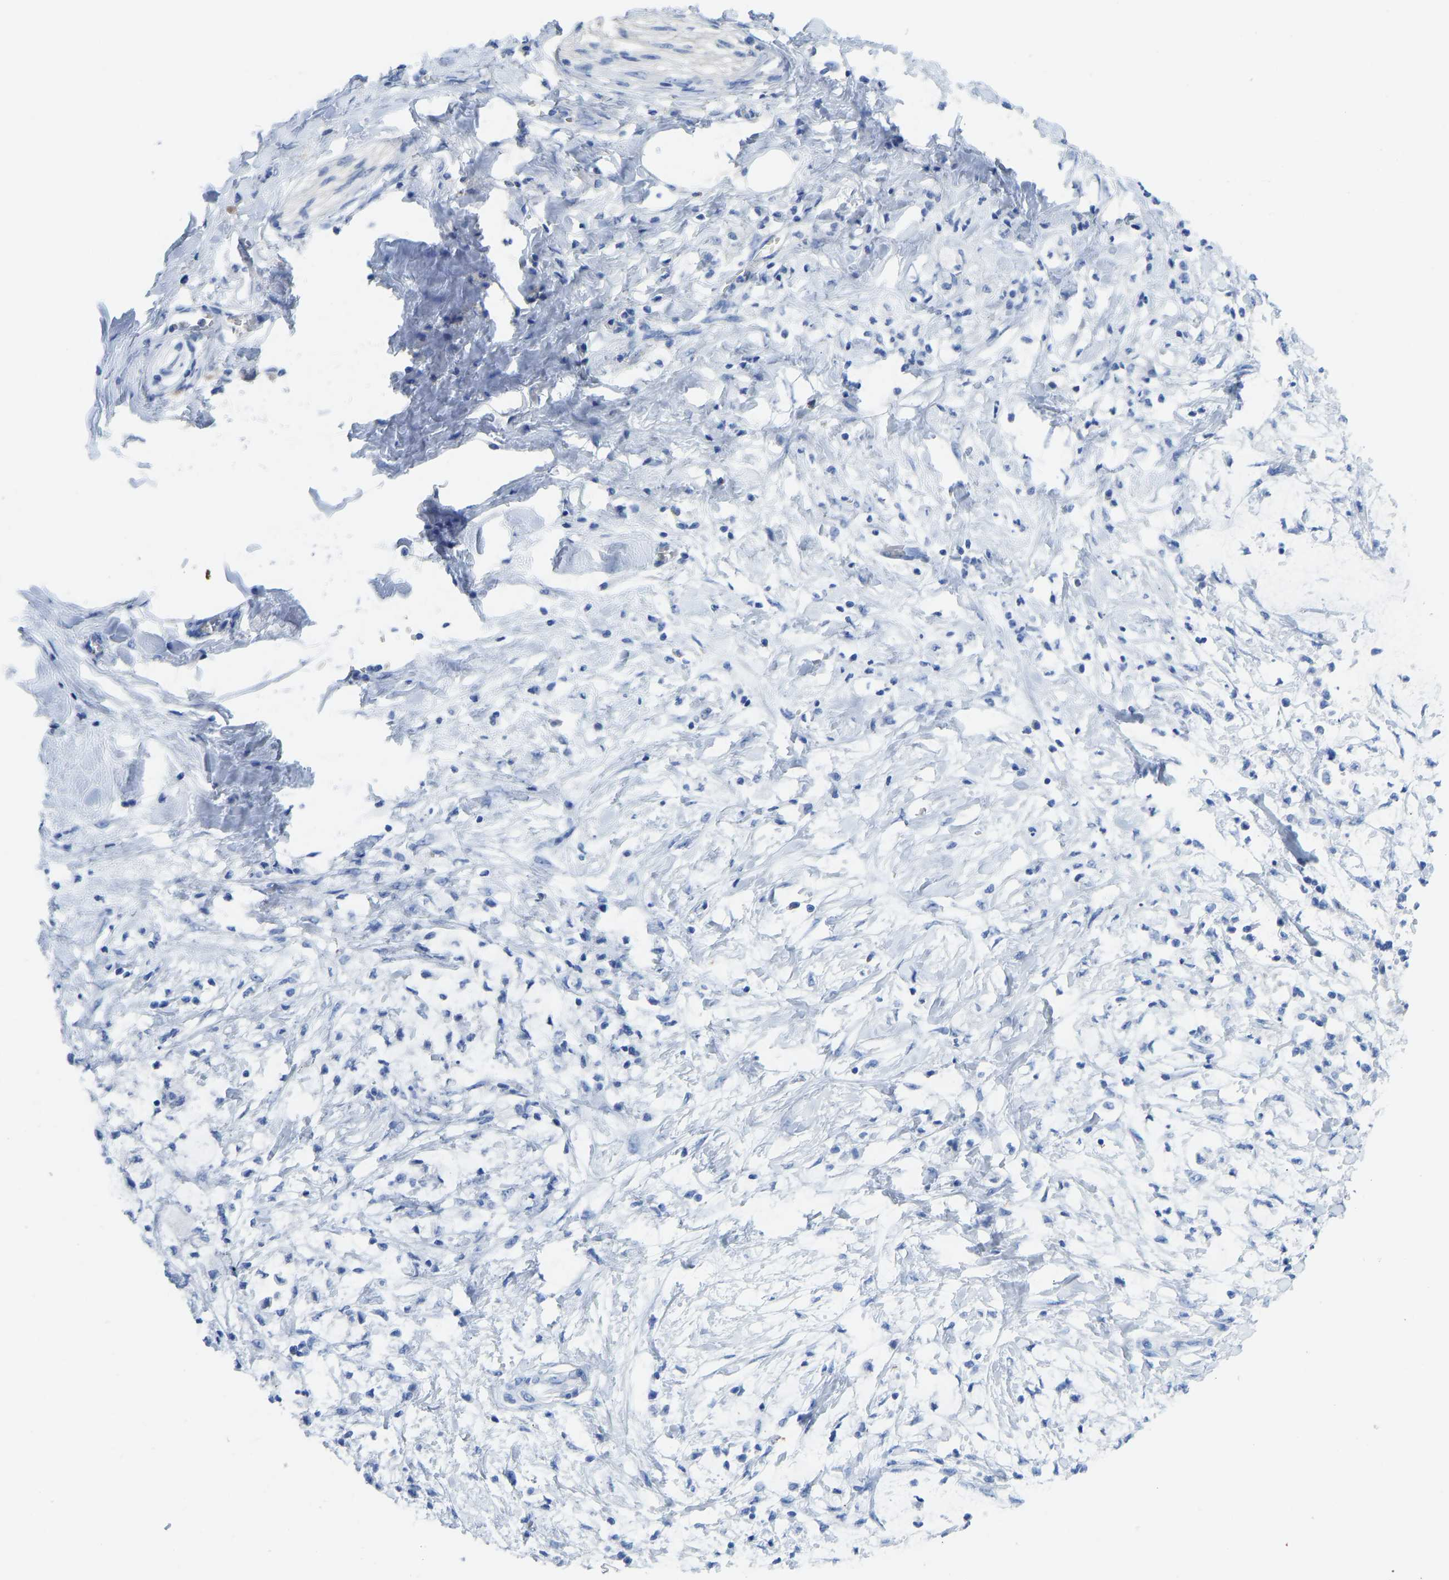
{"staining": {"intensity": "negative", "quantity": "none", "location": "none"}, "tissue": "pancreatic cancer", "cell_type": "Tumor cells", "image_type": "cancer", "snomed": [{"axis": "morphology", "description": "Normal tissue, NOS"}, {"axis": "morphology", "description": "Adenocarcinoma, NOS"}, {"axis": "topography", "description": "Pancreas"}, {"axis": "topography", "description": "Duodenum"}], "caption": "This is an IHC histopathology image of pancreatic cancer. There is no staining in tumor cells.", "gene": "NDRG3", "patient": {"sex": "female", "age": 60}}